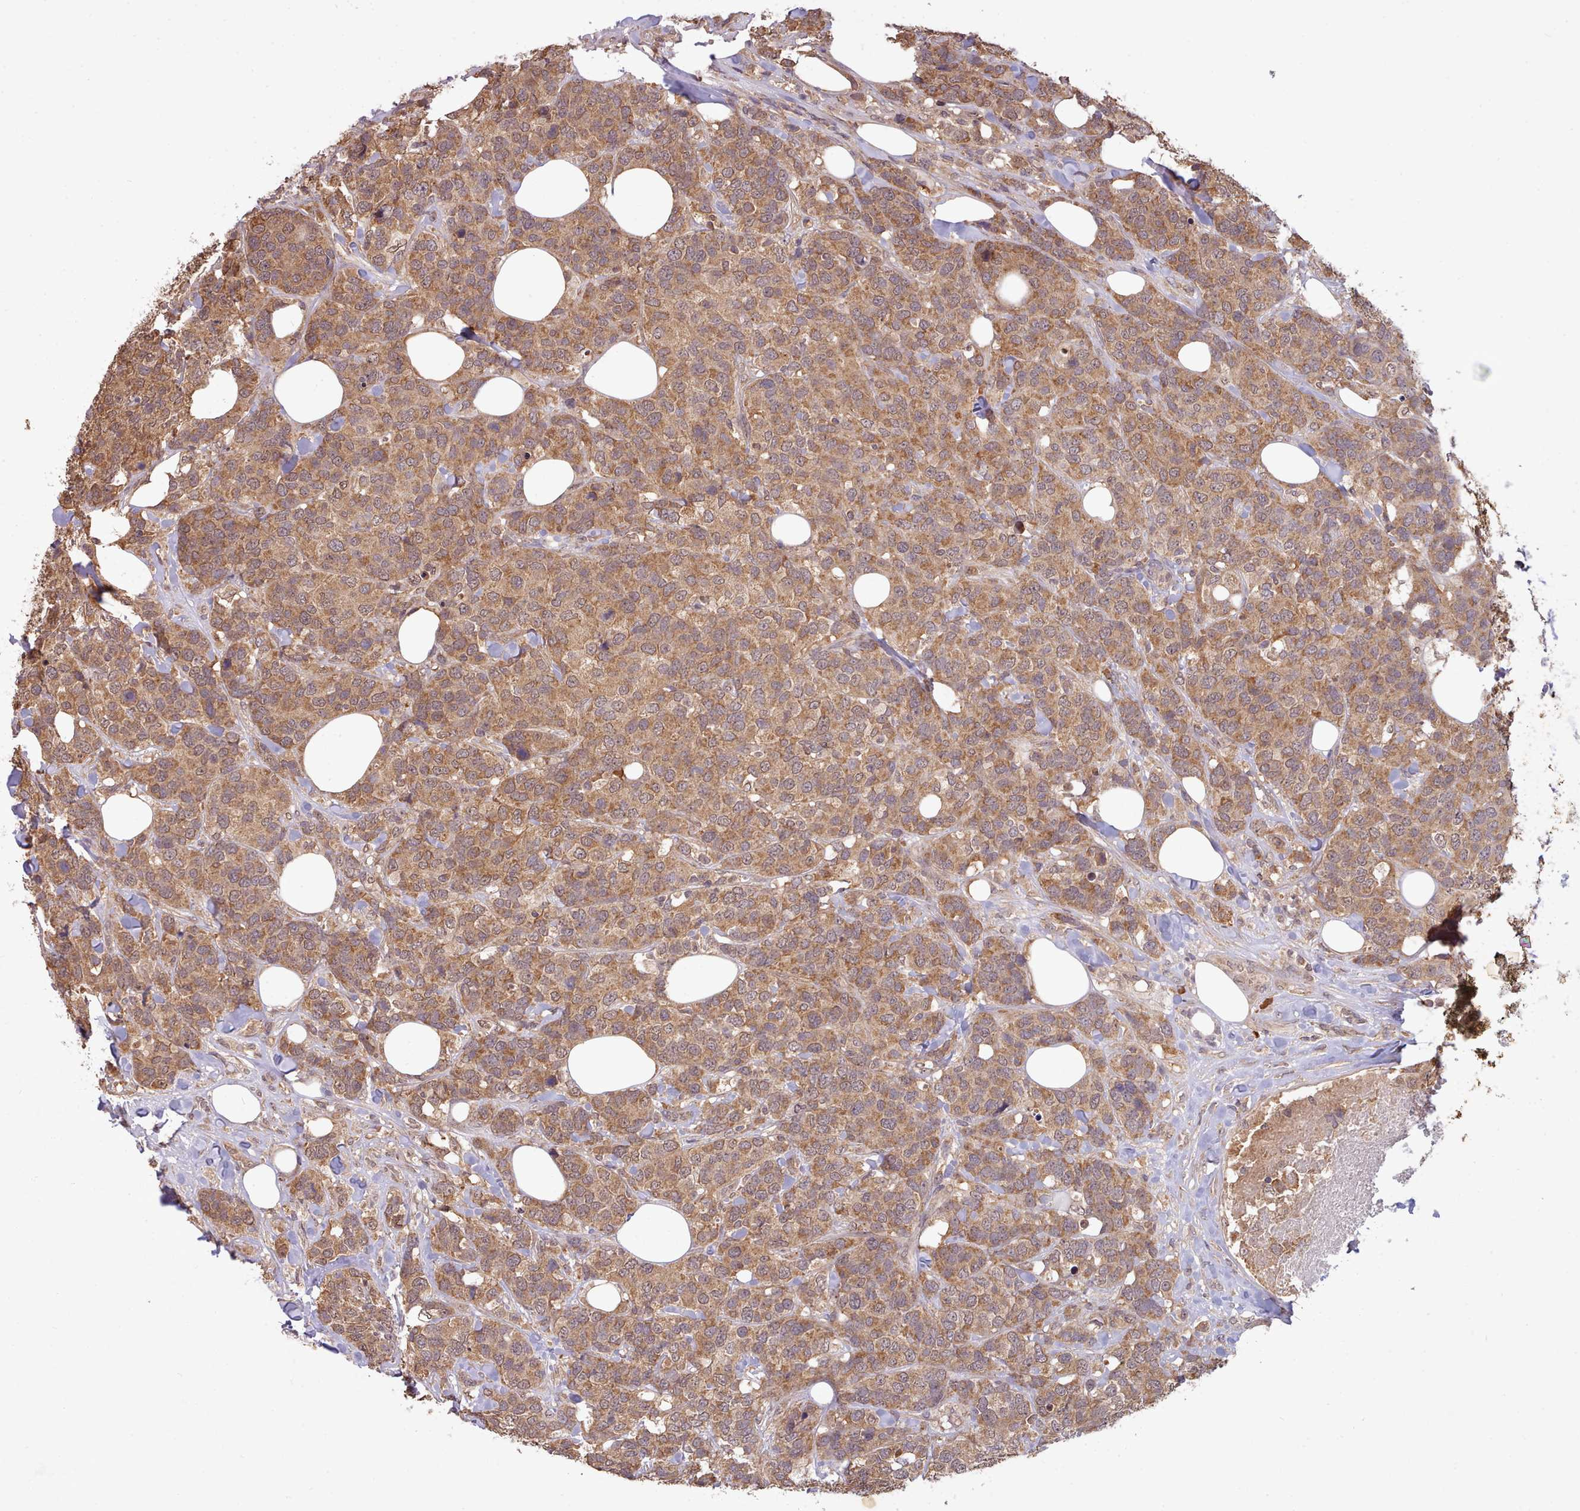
{"staining": {"intensity": "moderate", "quantity": ">75%", "location": "cytoplasmic/membranous"}, "tissue": "breast cancer", "cell_type": "Tumor cells", "image_type": "cancer", "snomed": [{"axis": "morphology", "description": "Lobular carcinoma"}, {"axis": "topography", "description": "Breast"}], "caption": "Lobular carcinoma (breast) stained with a brown dye displays moderate cytoplasmic/membranous positive expression in about >75% of tumor cells.", "gene": "PIP4P1", "patient": {"sex": "female", "age": 59}}